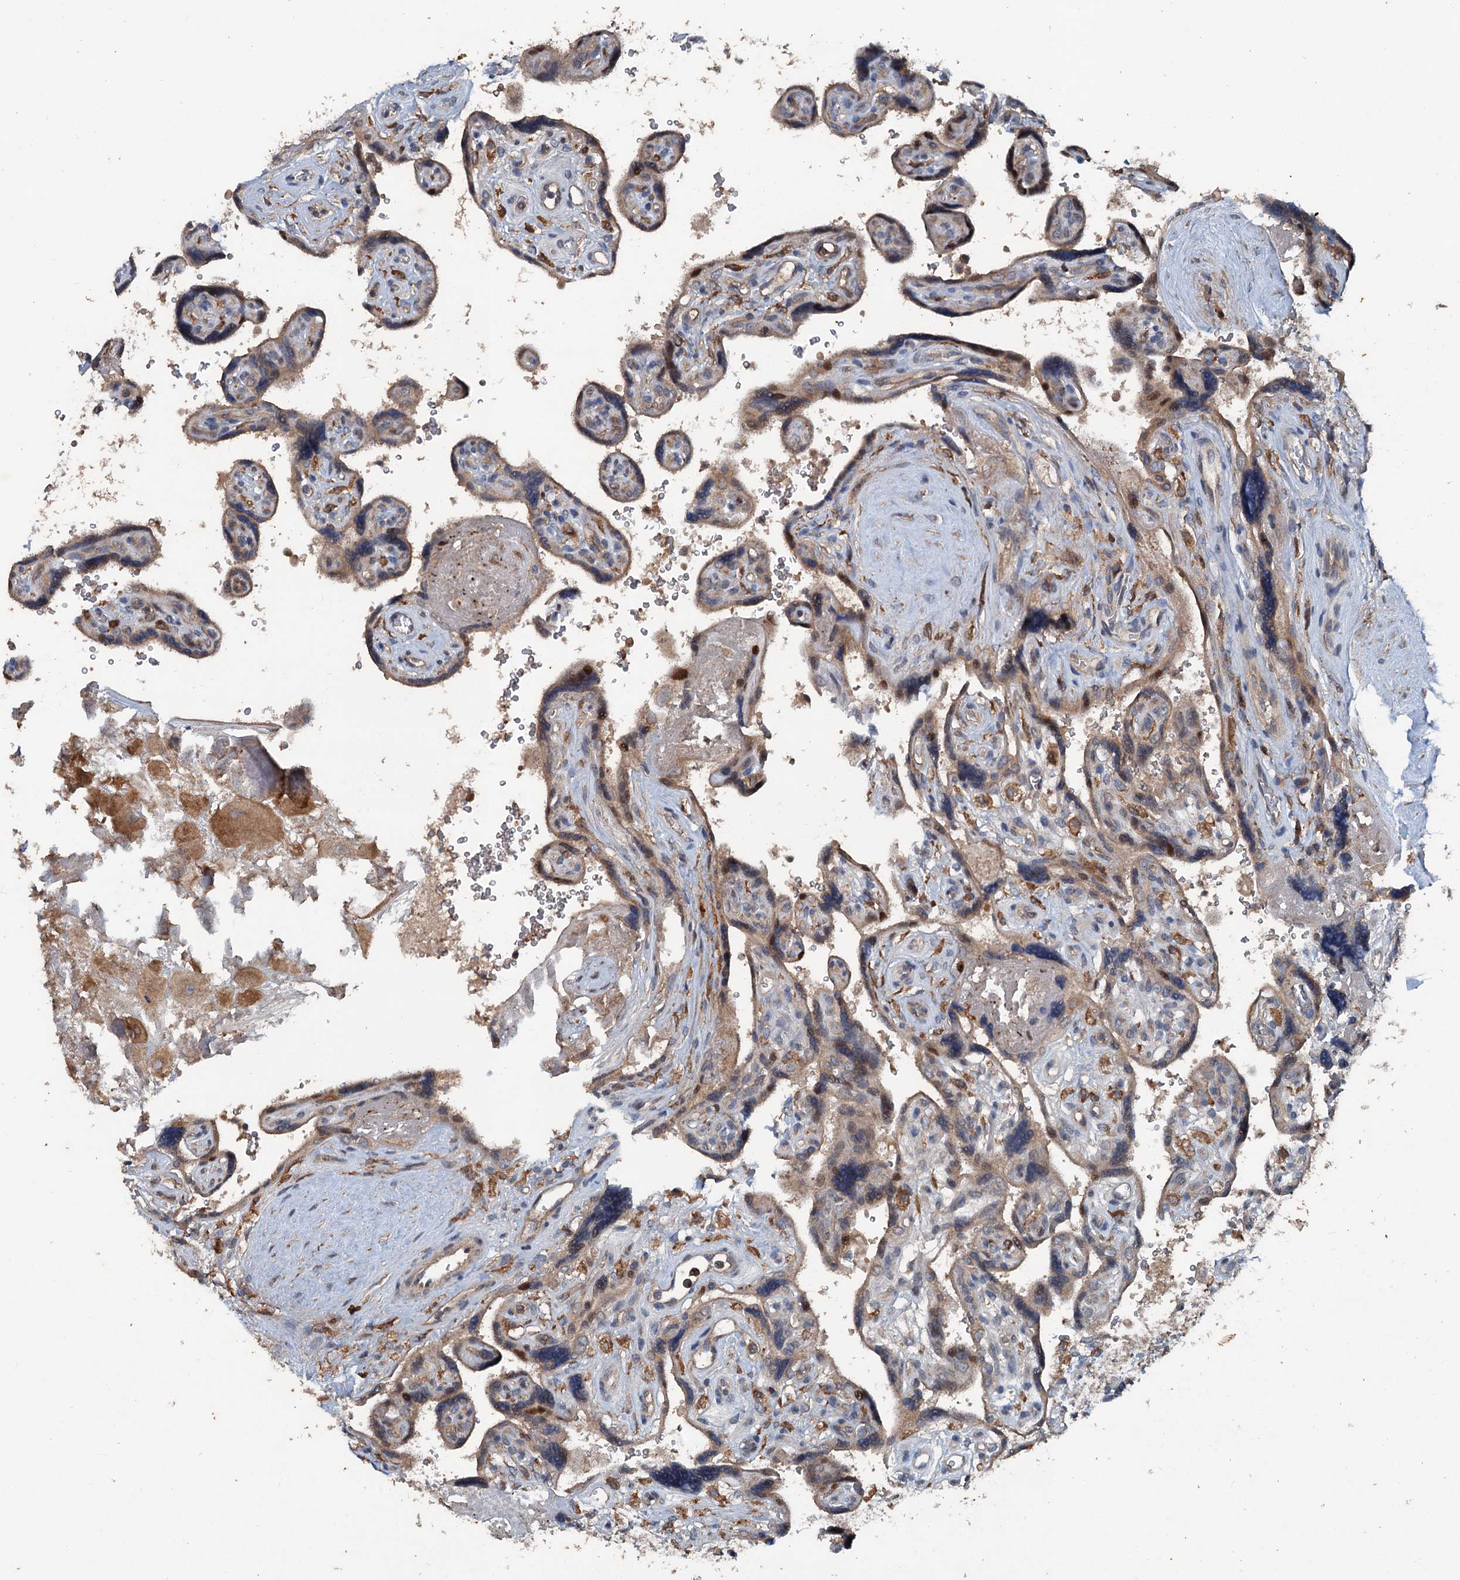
{"staining": {"intensity": "moderate", "quantity": "25%-75%", "location": "cytoplasmic/membranous,nuclear"}, "tissue": "placenta", "cell_type": "Trophoblastic cells", "image_type": "normal", "snomed": [{"axis": "morphology", "description": "Normal tissue, NOS"}, {"axis": "topography", "description": "Placenta"}], "caption": "Protein analysis of unremarkable placenta reveals moderate cytoplasmic/membranous,nuclear expression in approximately 25%-75% of trophoblastic cells.", "gene": "TAPBPL", "patient": {"sex": "female", "age": 39}}